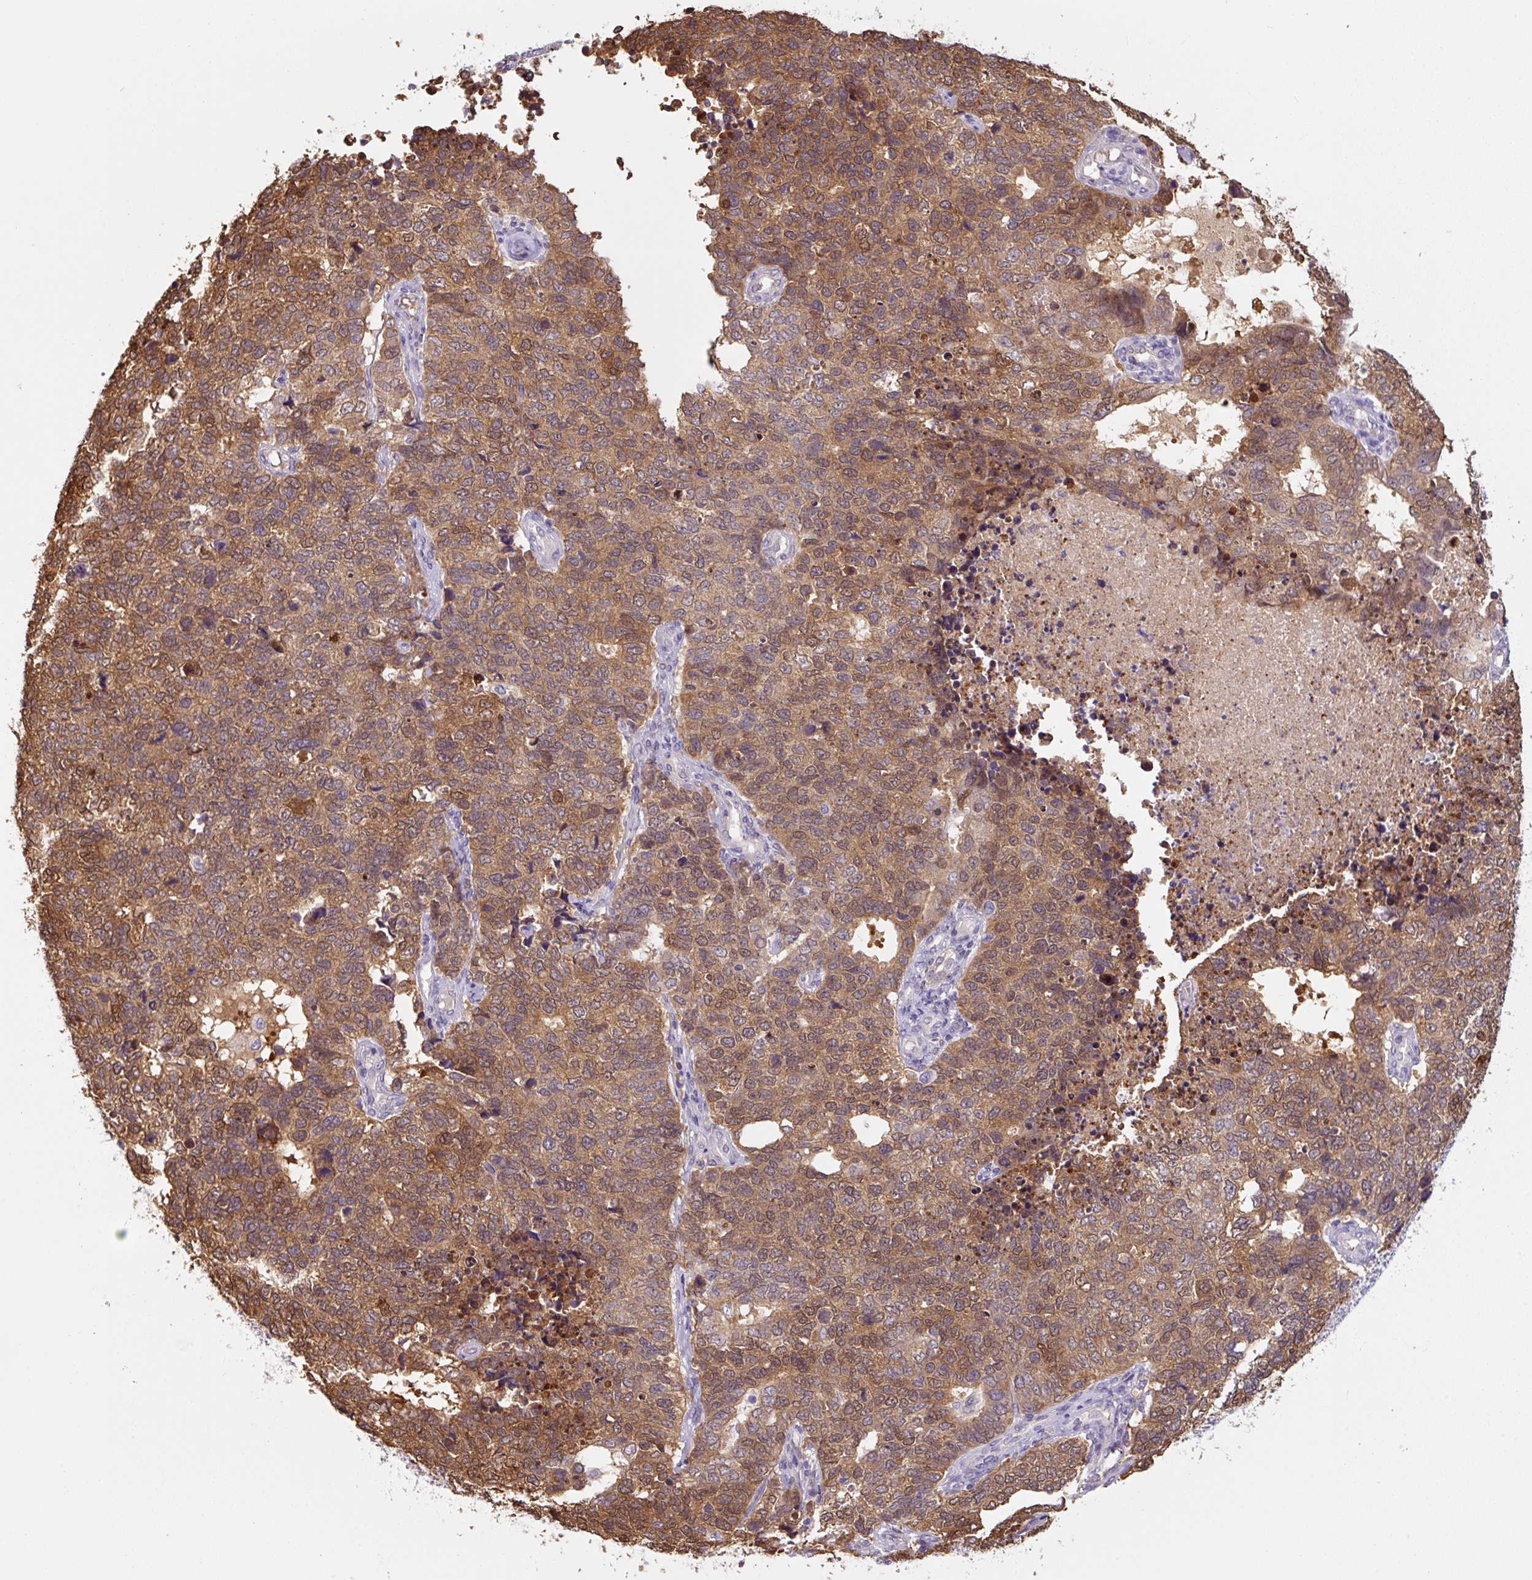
{"staining": {"intensity": "moderate", "quantity": ">75%", "location": "cytoplasmic/membranous"}, "tissue": "cervical cancer", "cell_type": "Tumor cells", "image_type": "cancer", "snomed": [{"axis": "morphology", "description": "Squamous cell carcinoma, NOS"}, {"axis": "topography", "description": "Cervix"}], "caption": "Immunohistochemistry of squamous cell carcinoma (cervical) displays medium levels of moderate cytoplasmic/membranous staining in about >75% of tumor cells.", "gene": "ASRGL1", "patient": {"sex": "female", "age": 63}}